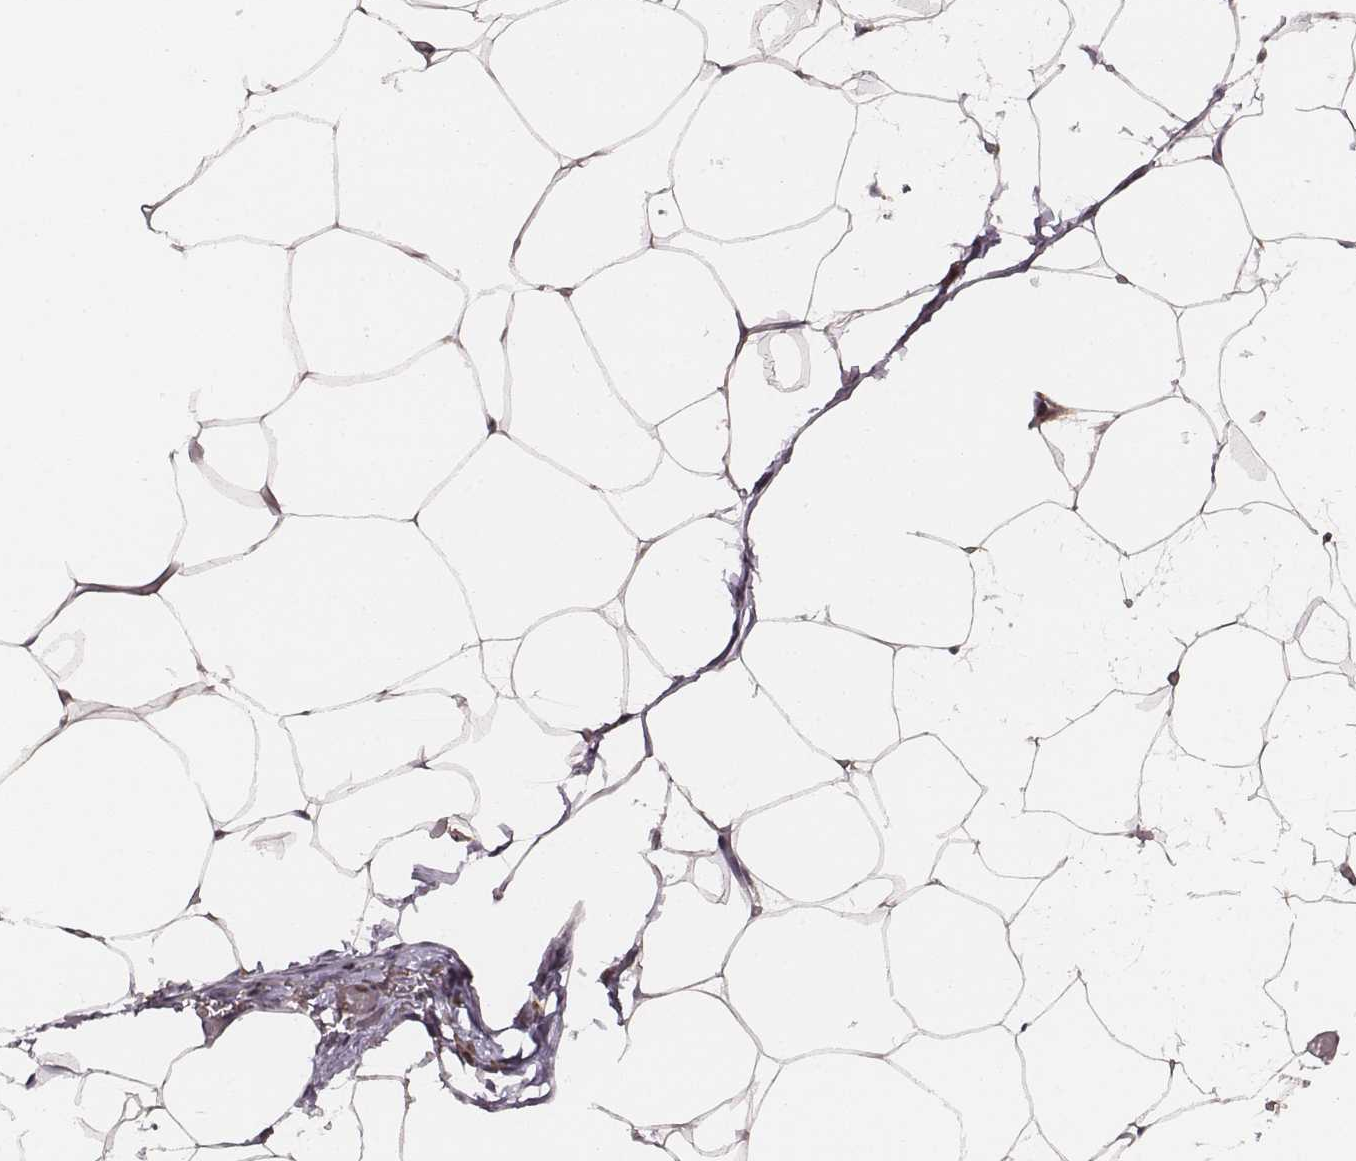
{"staining": {"intensity": "weak", "quantity": ">75%", "location": "cytoplasmic/membranous"}, "tissue": "adipose tissue", "cell_type": "Adipocytes", "image_type": "normal", "snomed": [{"axis": "morphology", "description": "Normal tissue, NOS"}, {"axis": "topography", "description": "Adipose tissue"}], "caption": "Immunohistochemistry of benign human adipose tissue displays low levels of weak cytoplasmic/membranous positivity in approximately >75% of adipocytes.", "gene": "VPS26A", "patient": {"sex": "male", "age": 57}}